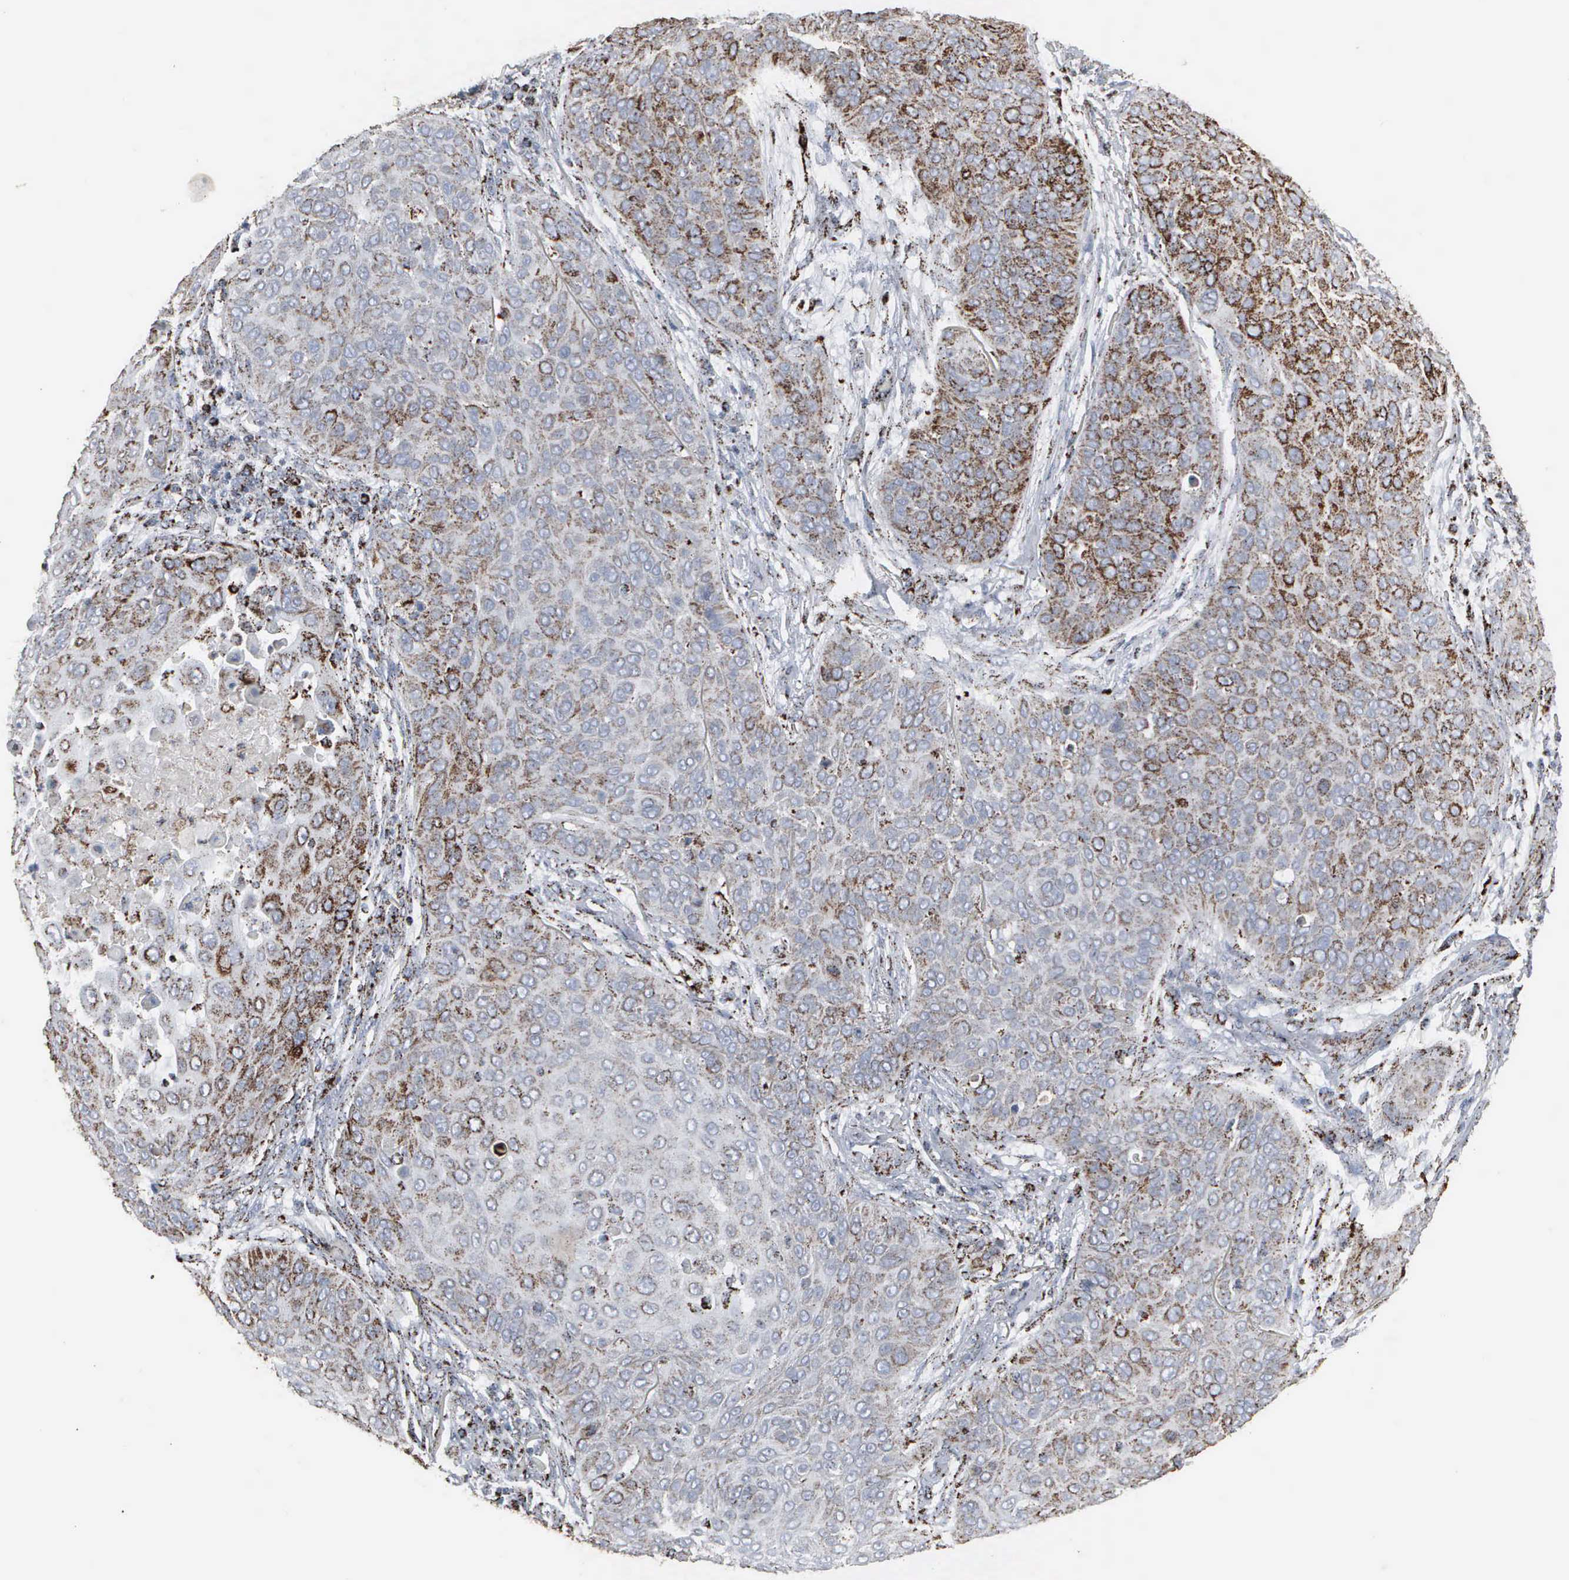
{"staining": {"intensity": "strong", "quantity": "25%-75%", "location": "cytoplasmic/membranous"}, "tissue": "skin cancer", "cell_type": "Tumor cells", "image_type": "cancer", "snomed": [{"axis": "morphology", "description": "Squamous cell carcinoma, NOS"}, {"axis": "topography", "description": "Skin"}], "caption": "There is high levels of strong cytoplasmic/membranous expression in tumor cells of skin cancer (squamous cell carcinoma), as demonstrated by immunohistochemical staining (brown color).", "gene": "HSPA9", "patient": {"sex": "male", "age": 82}}